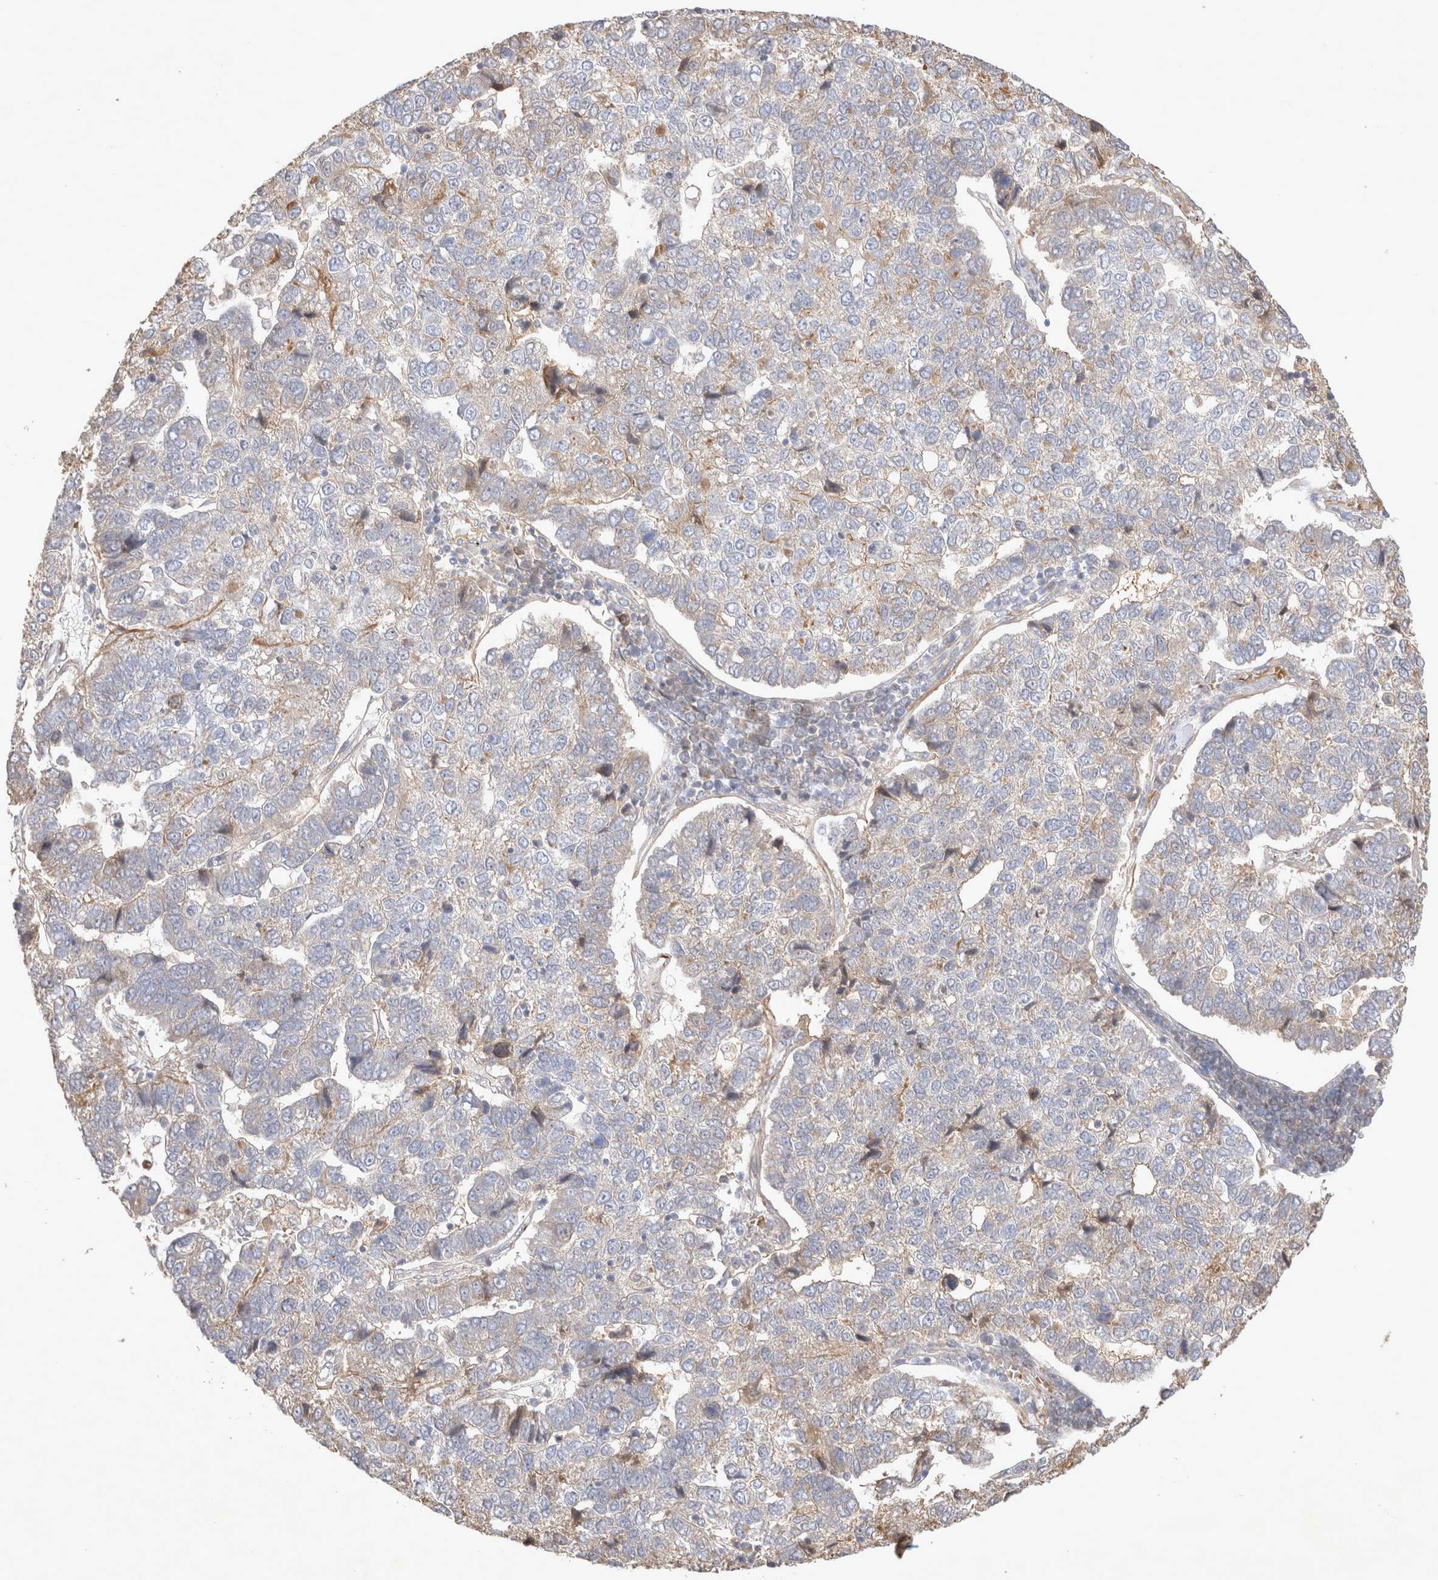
{"staining": {"intensity": "weak", "quantity": "25%-75%", "location": "cytoplasmic/membranous"}, "tissue": "pancreatic cancer", "cell_type": "Tumor cells", "image_type": "cancer", "snomed": [{"axis": "morphology", "description": "Adenocarcinoma, NOS"}, {"axis": "topography", "description": "Pancreas"}], "caption": "High-magnification brightfield microscopy of adenocarcinoma (pancreatic) stained with DAB (brown) and counterstained with hematoxylin (blue). tumor cells exhibit weak cytoplasmic/membranous expression is seen in approximately25%-75% of cells.", "gene": "NMU", "patient": {"sex": "female", "age": 61}}